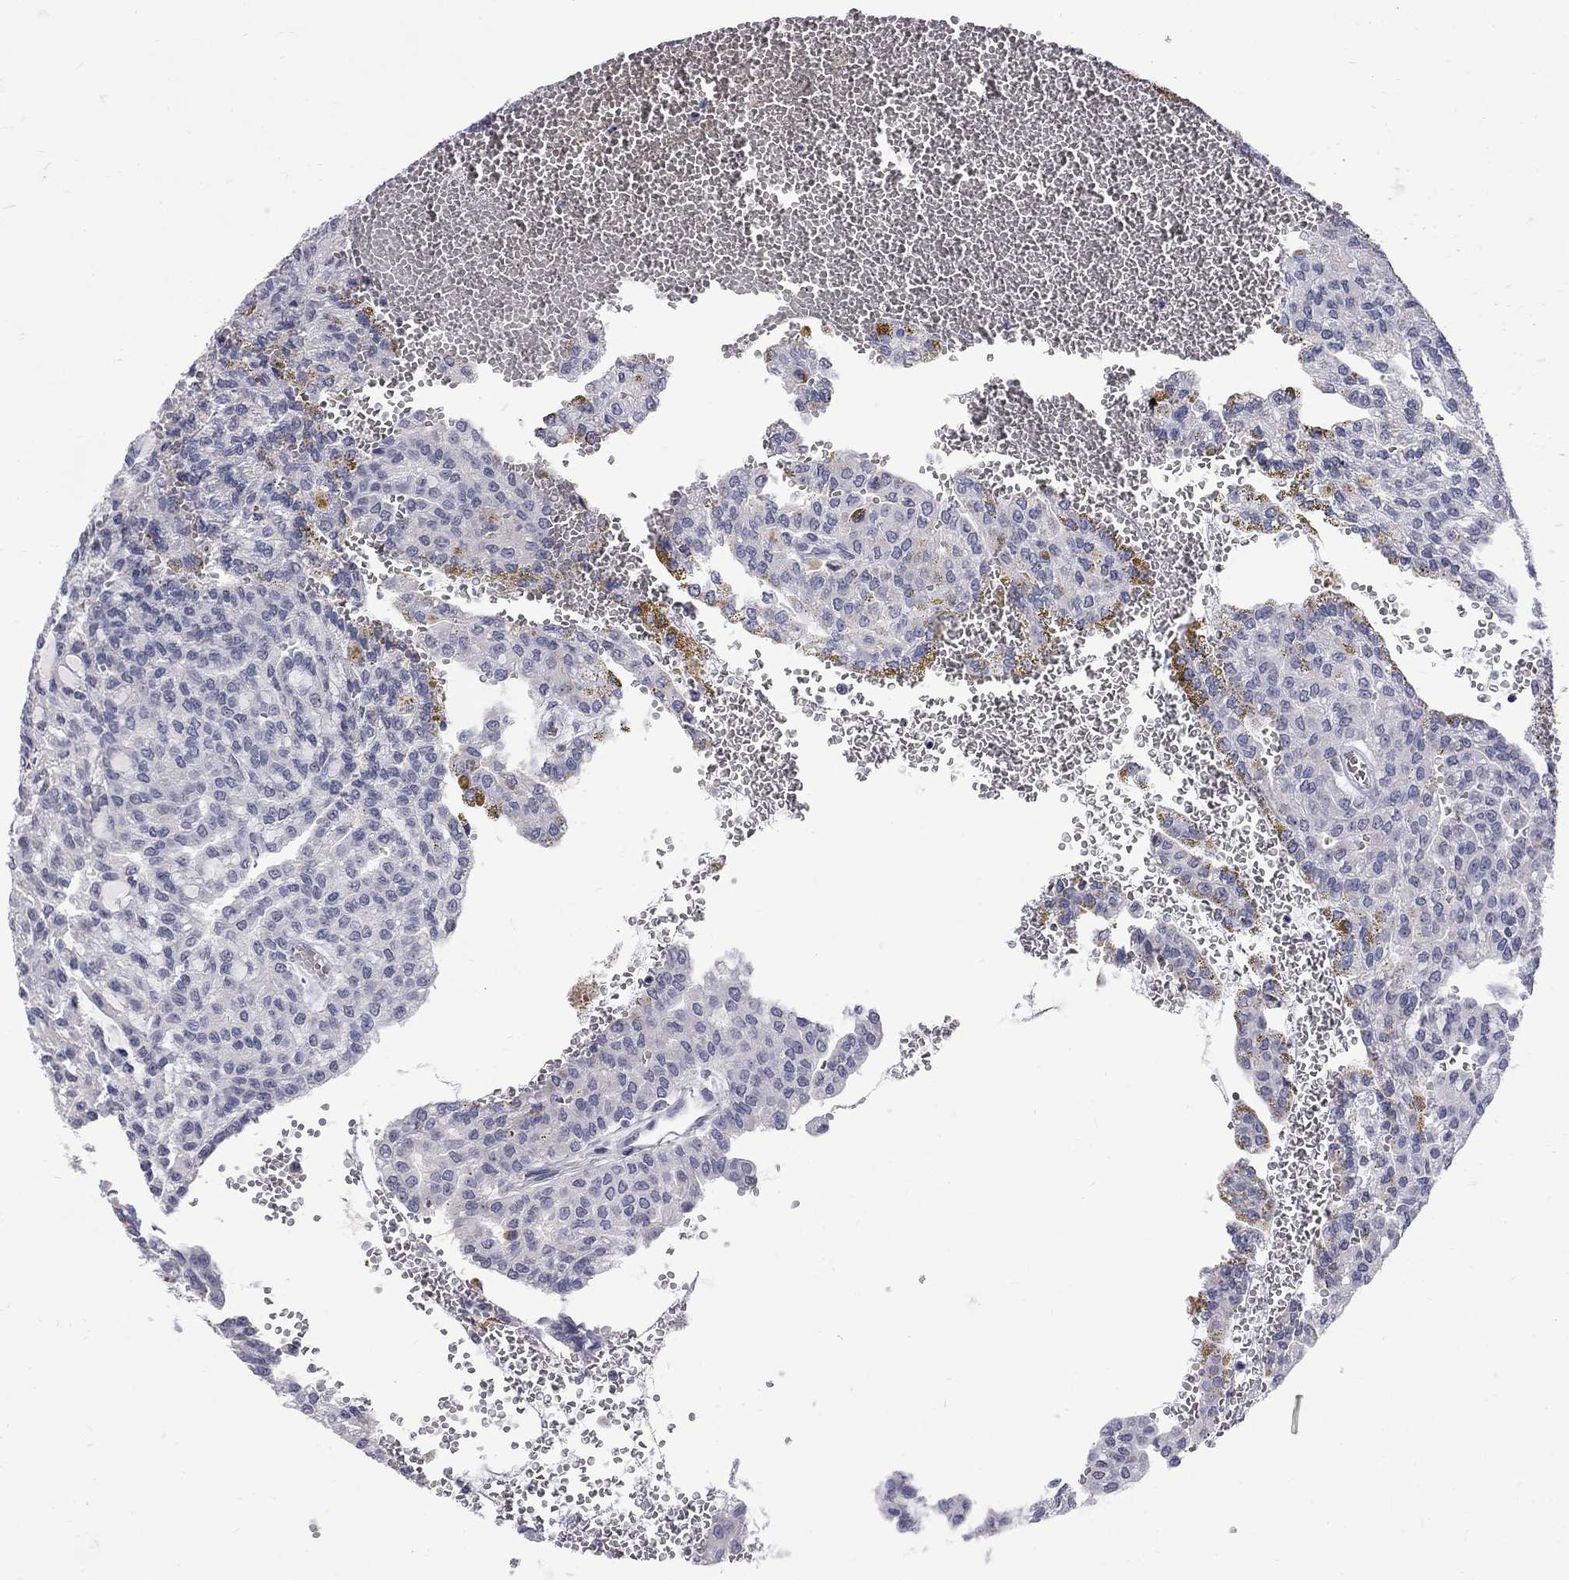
{"staining": {"intensity": "negative", "quantity": "none", "location": "none"}, "tissue": "renal cancer", "cell_type": "Tumor cells", "image_type": "cancer", "snomed": [{"axis": "morphology", "description": "Adenocarcinoma, NOS"}, {"axis": "topography", "description": "Kidney"}], "caption": "Tumor cells show no significant protein expression in renal adenocarcinoma.", "gene": "CTNND2", "patient": {"sex": "male", "age": 63}}